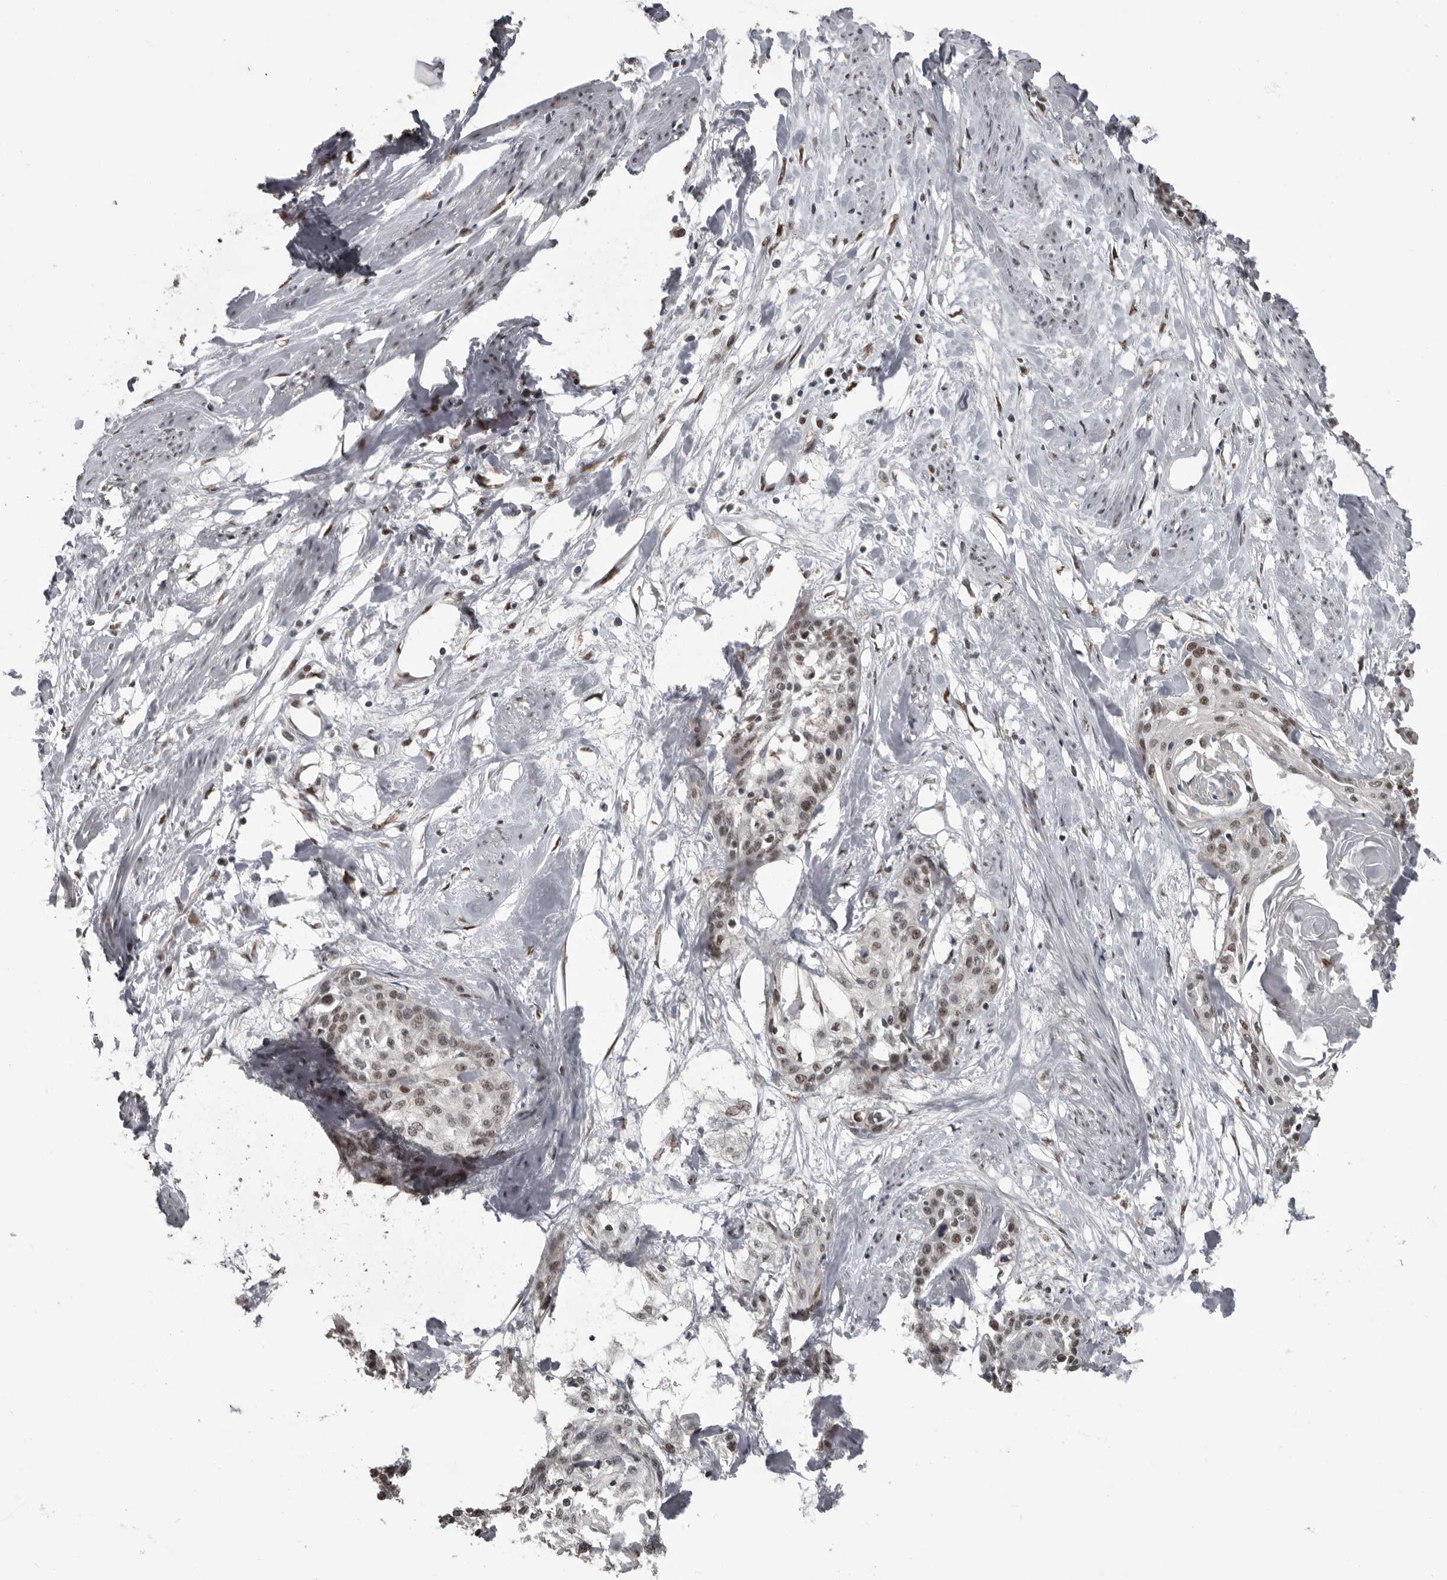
{"staining": {"intensity": "weak", "quantity": ">75%", "location": "nuclear"}, "tissue": "cervical cancer", "cell_type": "Tumor cells", "image_type": "cancer", "snomed": [{"axis": "morphology", "description": "Squamous cell carcinoma, NOS"}, {"axis": "topography", "description": "Cervix"}], "caption": "About >75% of tumor cells in human cervical squamous cell carcinoma show weak nuclear protein staining as visualized by brown immunohistochemical staining.", "gene": "CHD1L", "patient": {"sex": "female", "age": 57}}